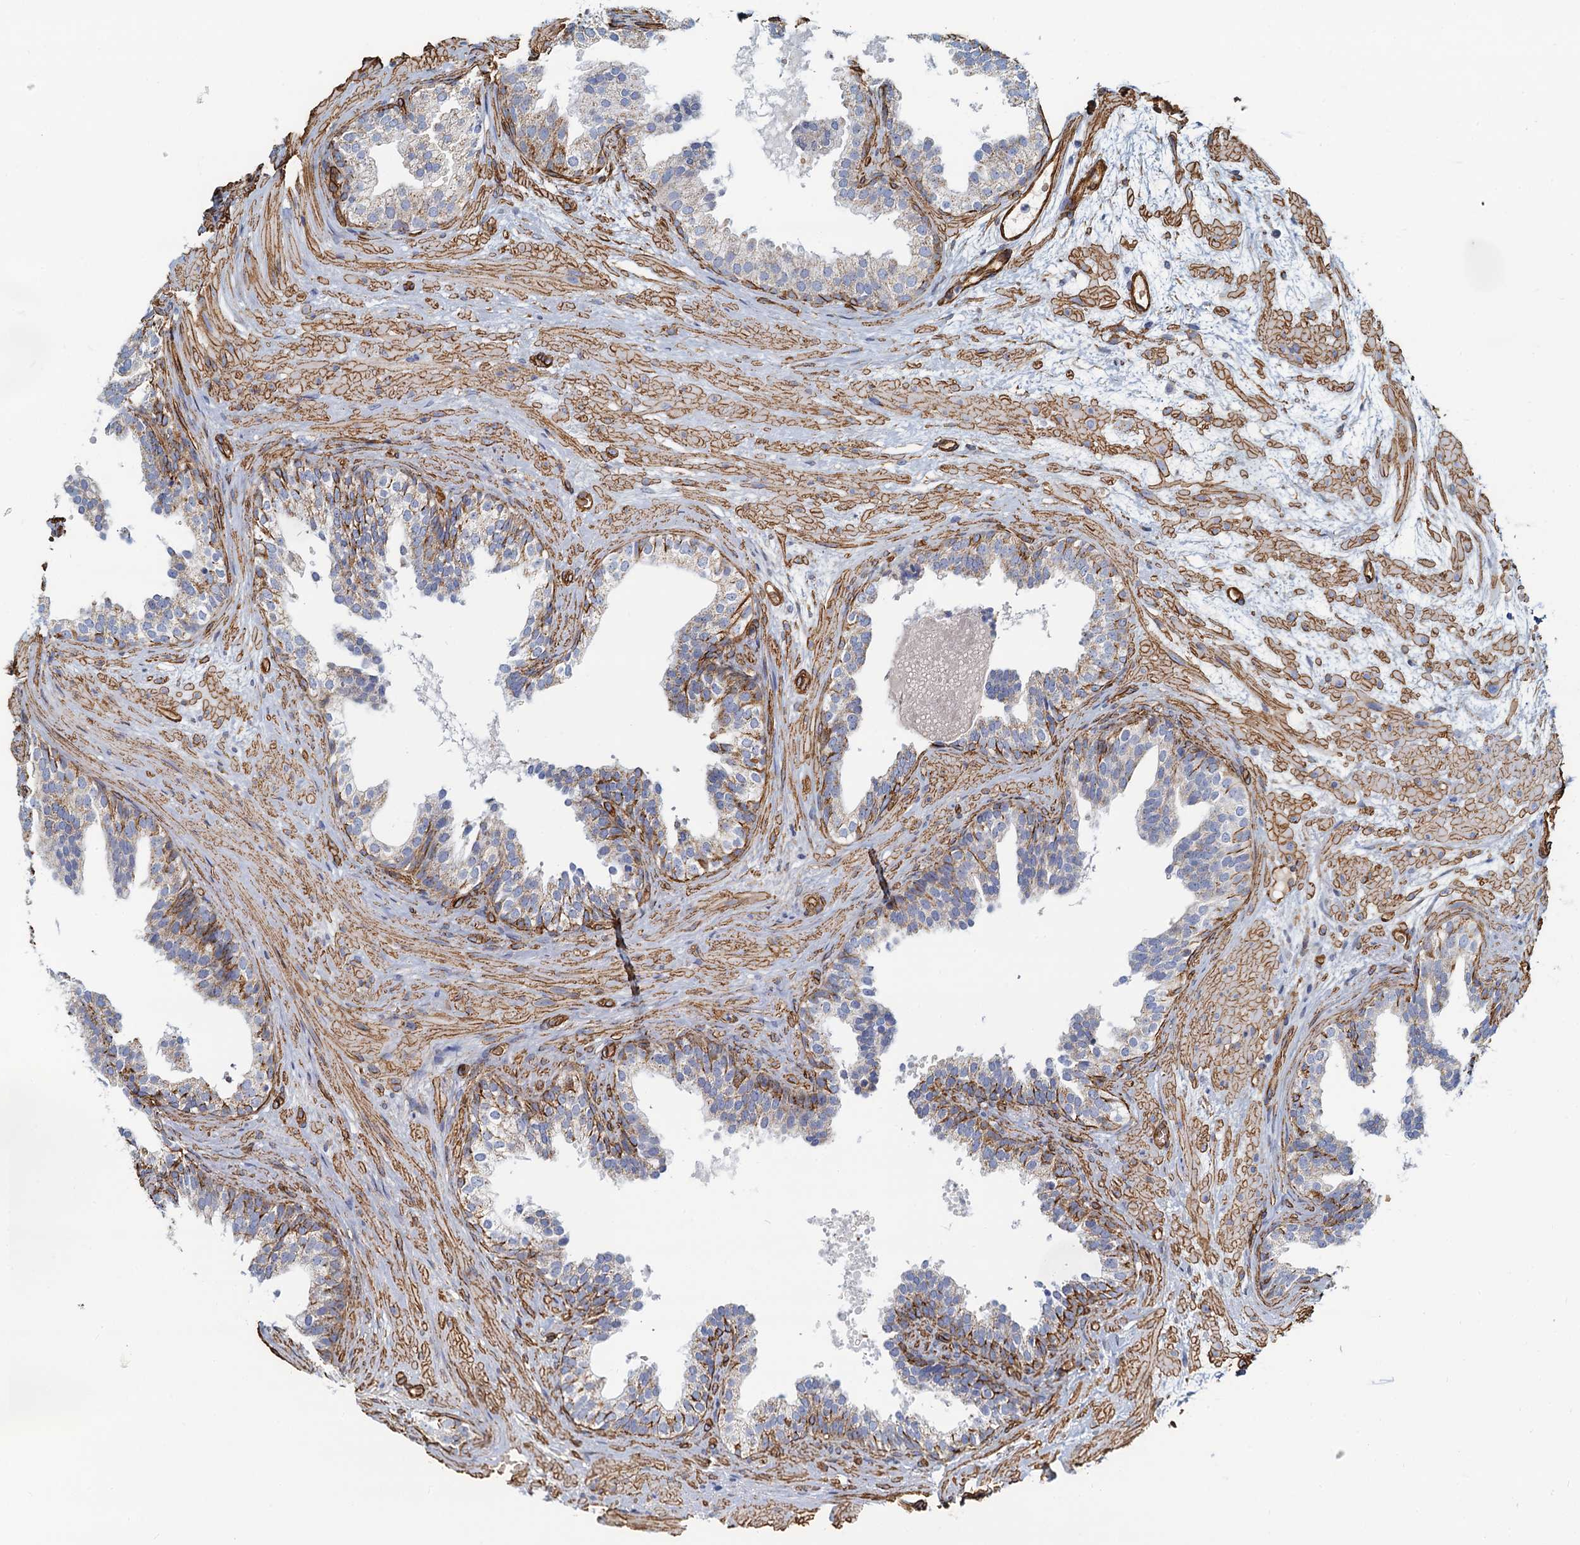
{"staining": {"intensity": "negative", "quantity": "none", "location": "none"}, "tissue": "prostate cancer", "cell_type": "Tumor cells", "image_type": "cancer", "snomed": [{"axis": "morphology", "description": "Adenocarcinoma, High grade"}, {"axis": "topography", "description": "Prostate"}], "caption": "This is an IHC micrograph of prostate cancer. There is no staining in tumor cells.", "gene": "DGKG", "patient": {"sex": "male", "age": 59}}